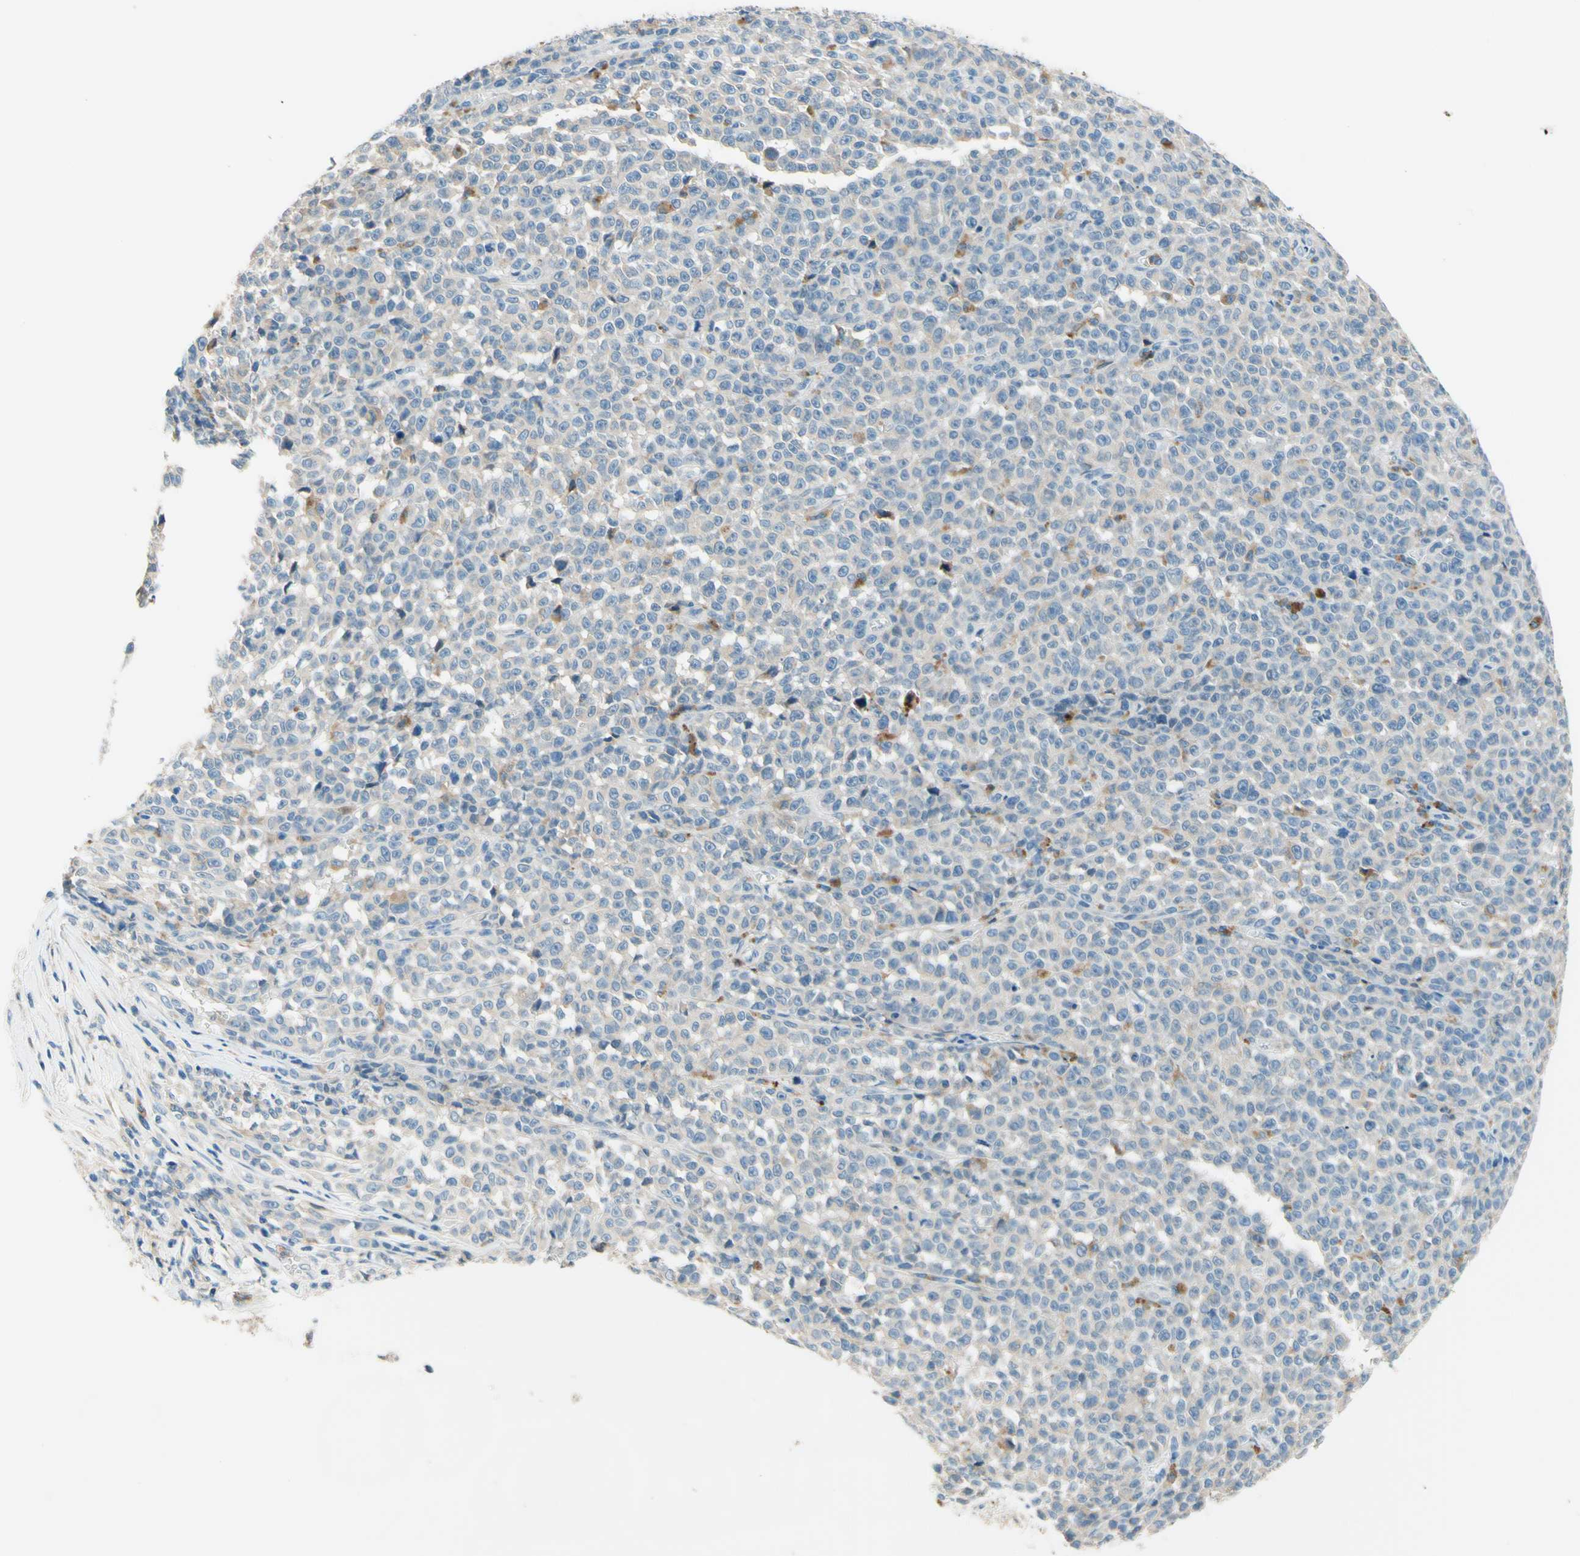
{"staining": {"intensity": "weak", "quantity": "<25%", "location": "cytoplasmic/membranous"}, "tissue": "melanoma", "cell_type": "Tumor cells", "image_type": "cancer", "snomed": [{"axis": "morphology", "description": "Malignant melanoma, NOS"}, {"axis": "topography", "description": "Skin"}], "caption": "Immunohistochemistry (IHC) of human malignant melanoma exhibits no positivity in tumor cells.", "gene": "SIGLEC9", "patient": {"sex": "female", "age": 82}}